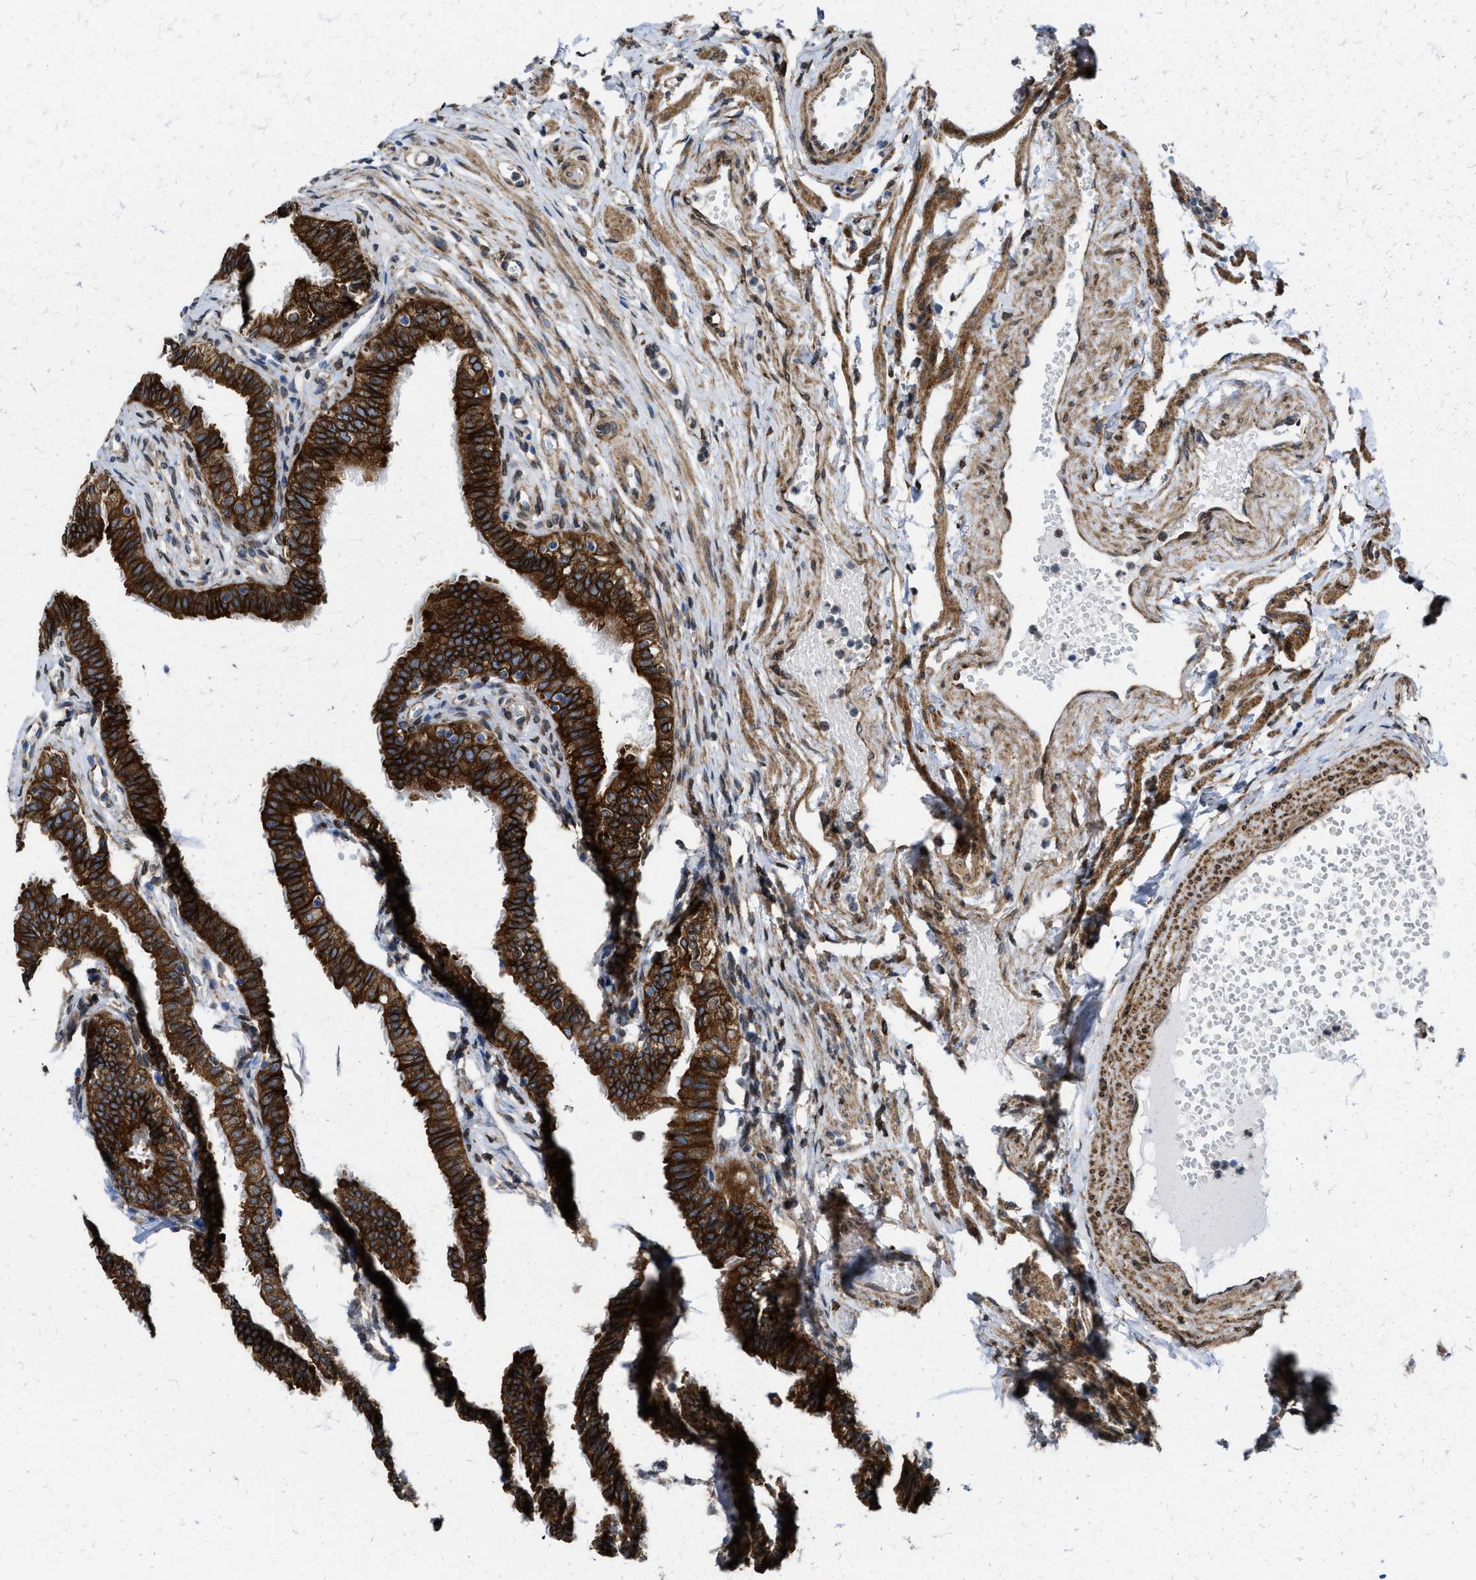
{"staining": {"intensity": "strong", "quantity": ">75%", "location": "cytoplasmic/membranous"}, "tissue": "fallopian tube", "cell_type": "Glandular cells", "image_type": "normal", "snomed": [{"axis": "morphology", "description": "Normal tissue, NOS"}, {"axis": "morphology", "description": "Dermoid, NOS"}, {"axis": "topography", "description": "Fallopian tube"}], "caption": "Immunohistochemical staining of unremarkable fallopian tube reveals >75% levels of strong cytoplasmic/membranous protein expression in approximately >75% of glandular cells. (Brightfield microscopy of DAB IHC at high magnification).", "gene": "ERLIN2", "patient": {"sex": "female", "age": 33}}